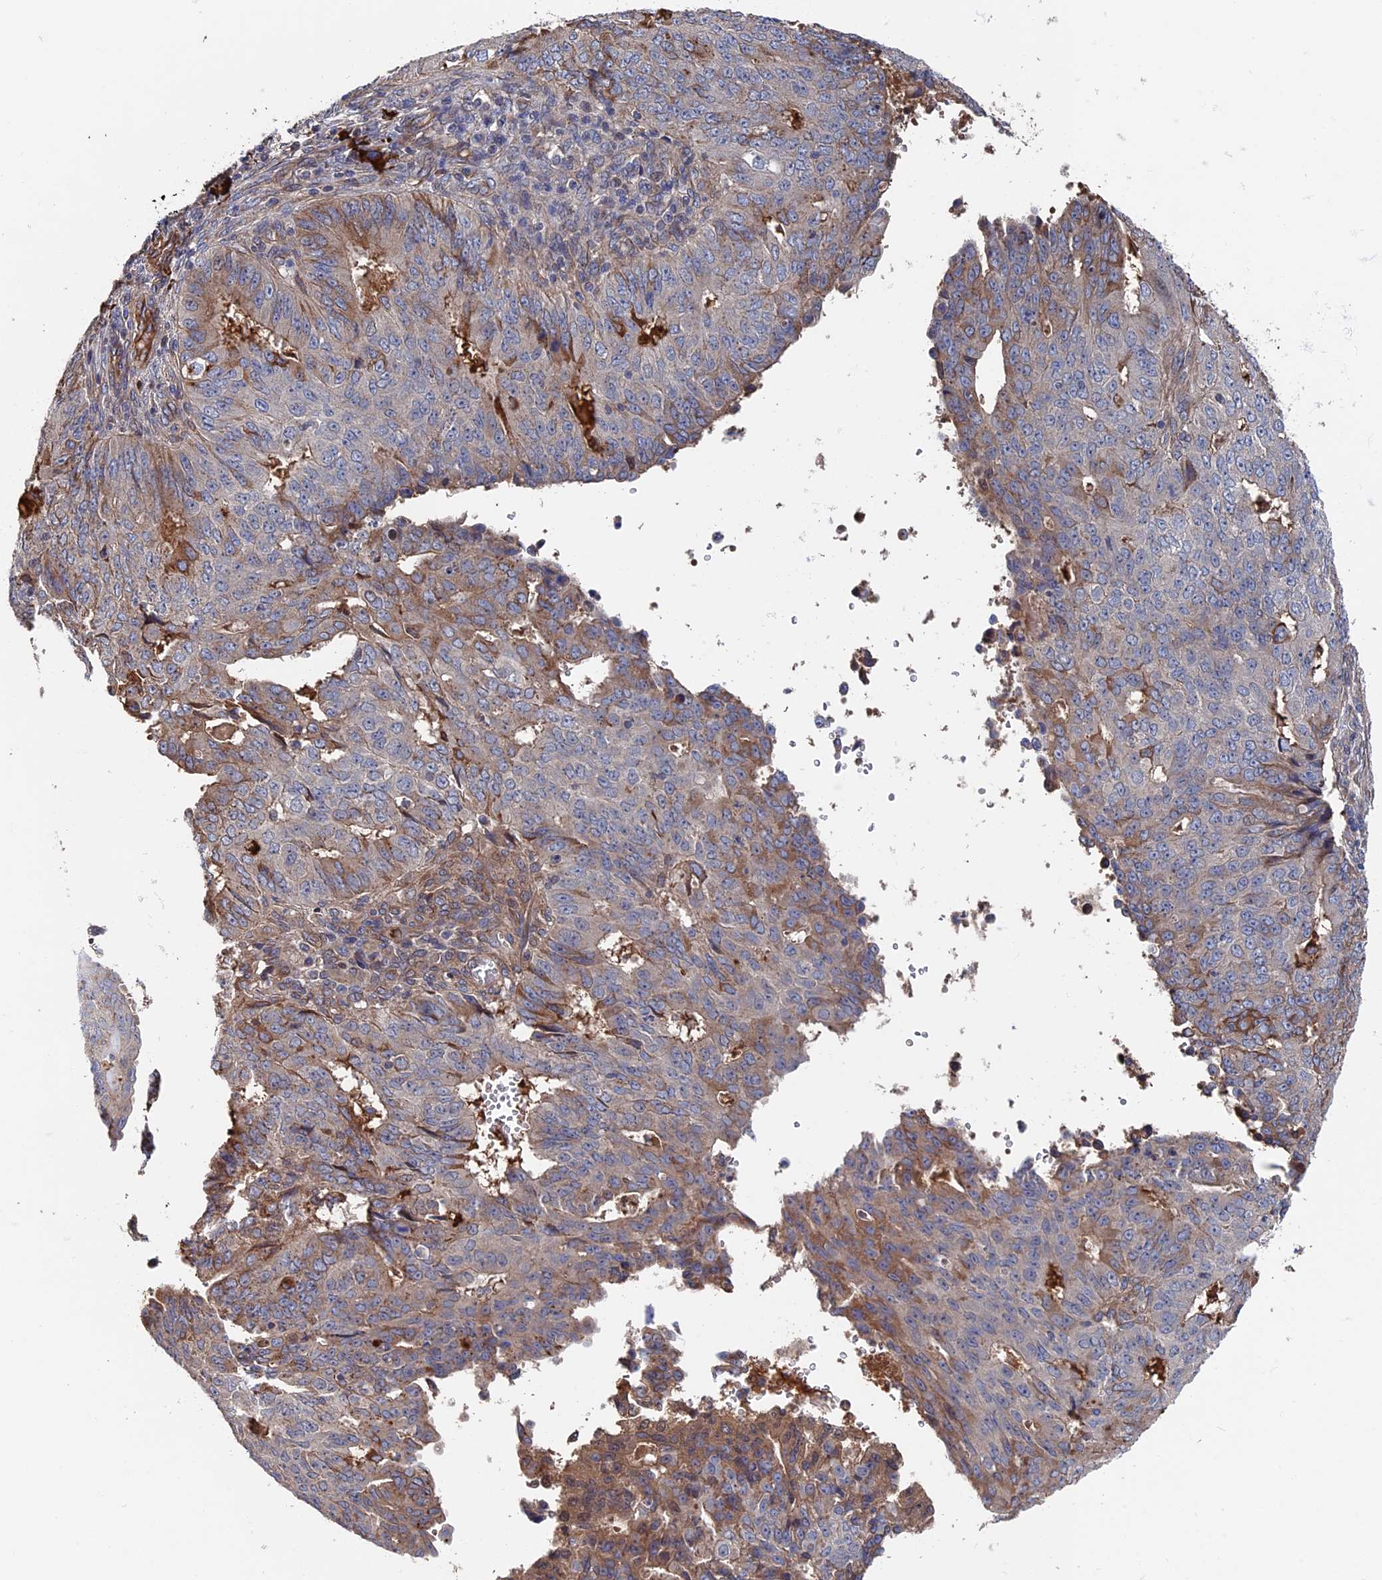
{"staining": {"intensity": "weak", "quantity": "<25%", "location": "cytoplasmic/membranous"}, "tissue": "endometrial cancer", "cell_type": "Tumor cells", "image_type": "cancer", "snomed": [{"axis": "morphology", "description": "Adenocarcinoma, NOS"}, {"axis": "topography", "description": "Endometrium"}], "caption": "The photomicrograph reveals no significant expression in tumor cells of endometrial cancer (adenocarcinoma).", "gene": "RPUSD1", "patient": {"sex": "female", "age": 32}}